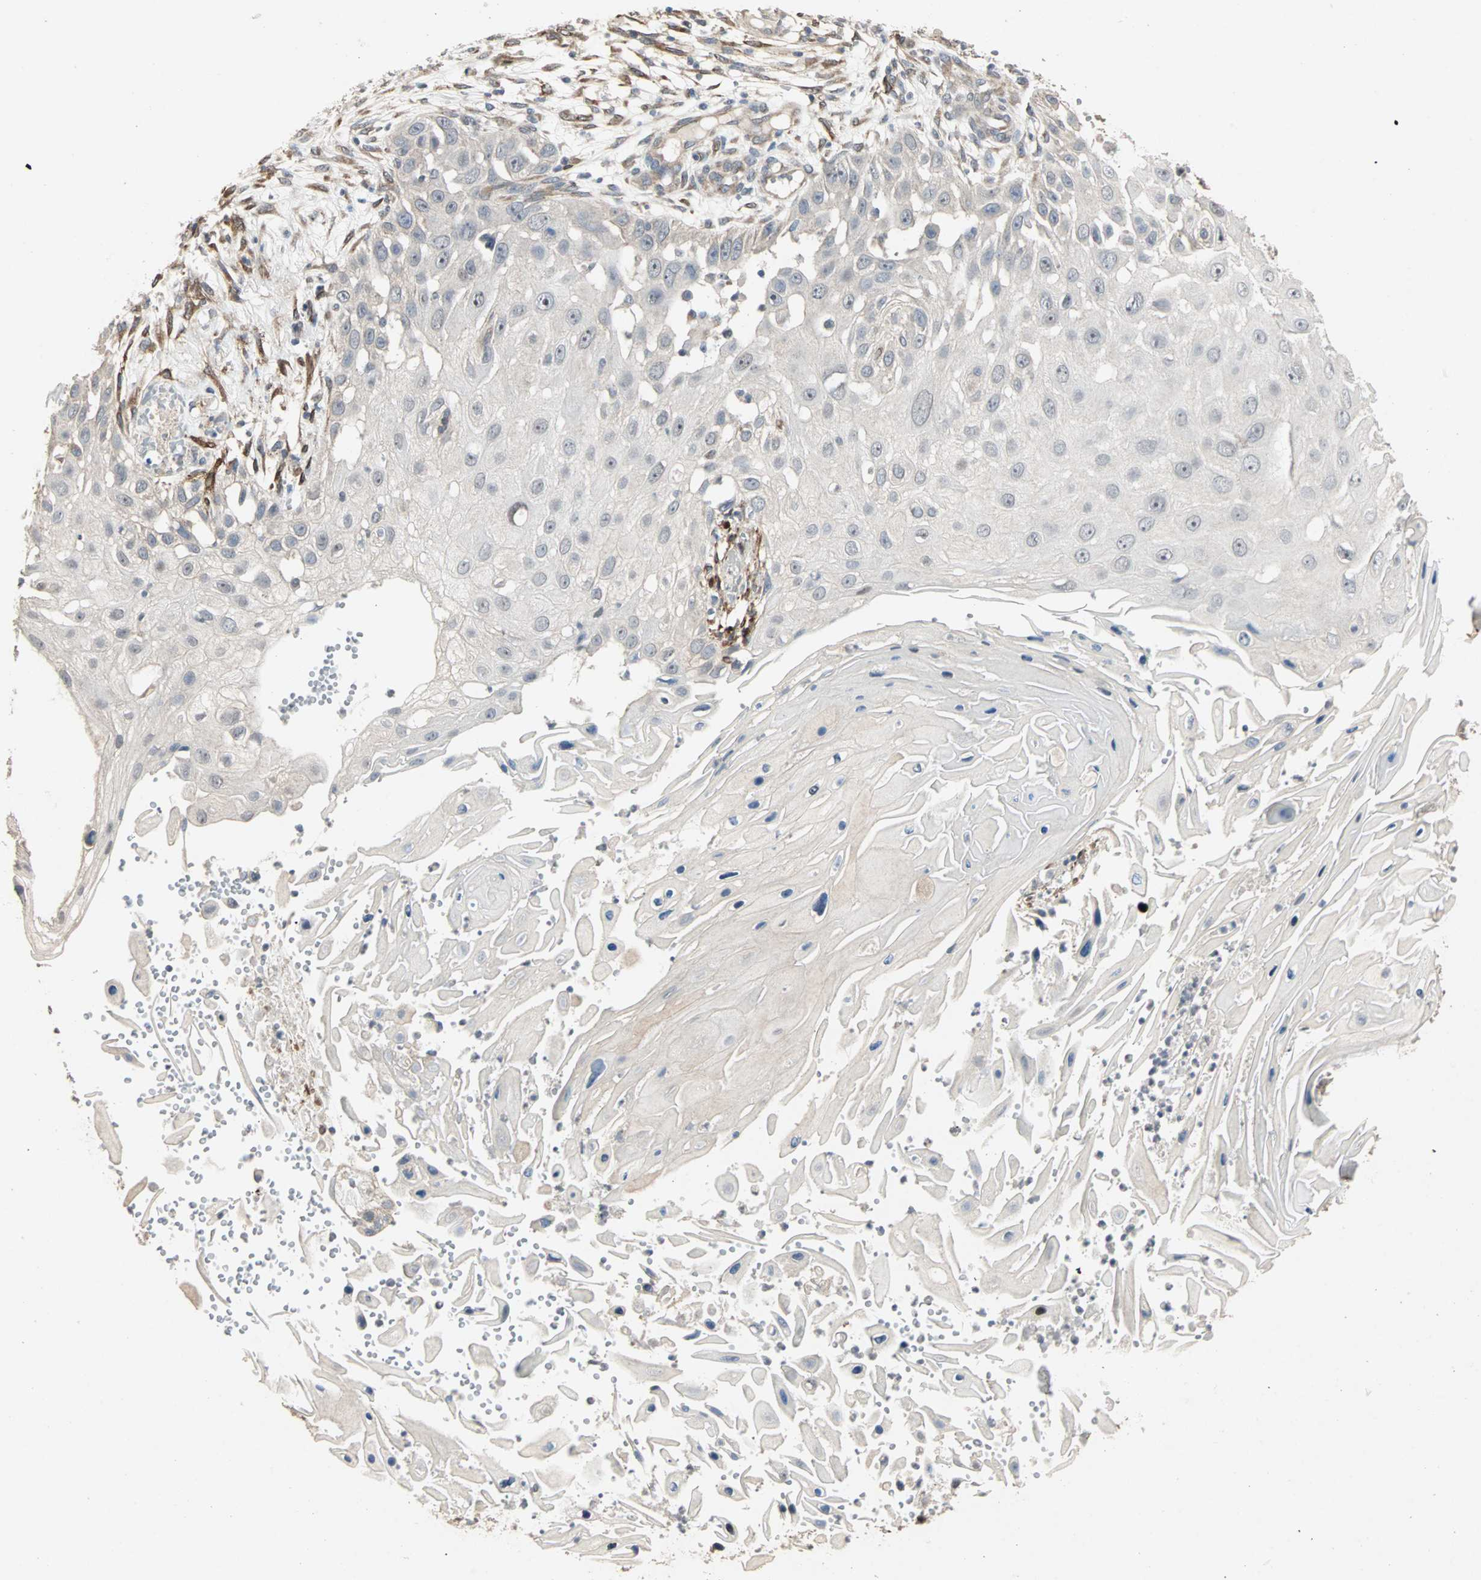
{"staining": {"intensity": "negative", "quantity": "none", "location": "none"}, "tissue": "skin cancer", "cell_type": "Tumor cells", "image_type": "cancer", "snomed": [{"axis": "morphology", "description": "Squamous cell carcinoma, NOS"}, {"axis": "topography", "description": "Skin"}], "caption": "Skin squamous cell carcinoma was stained to show a protein in brown. There is no significant staining in tumor cells.", "gene": "TRPV4", "patient": {"sex": "female", "age": 44}}